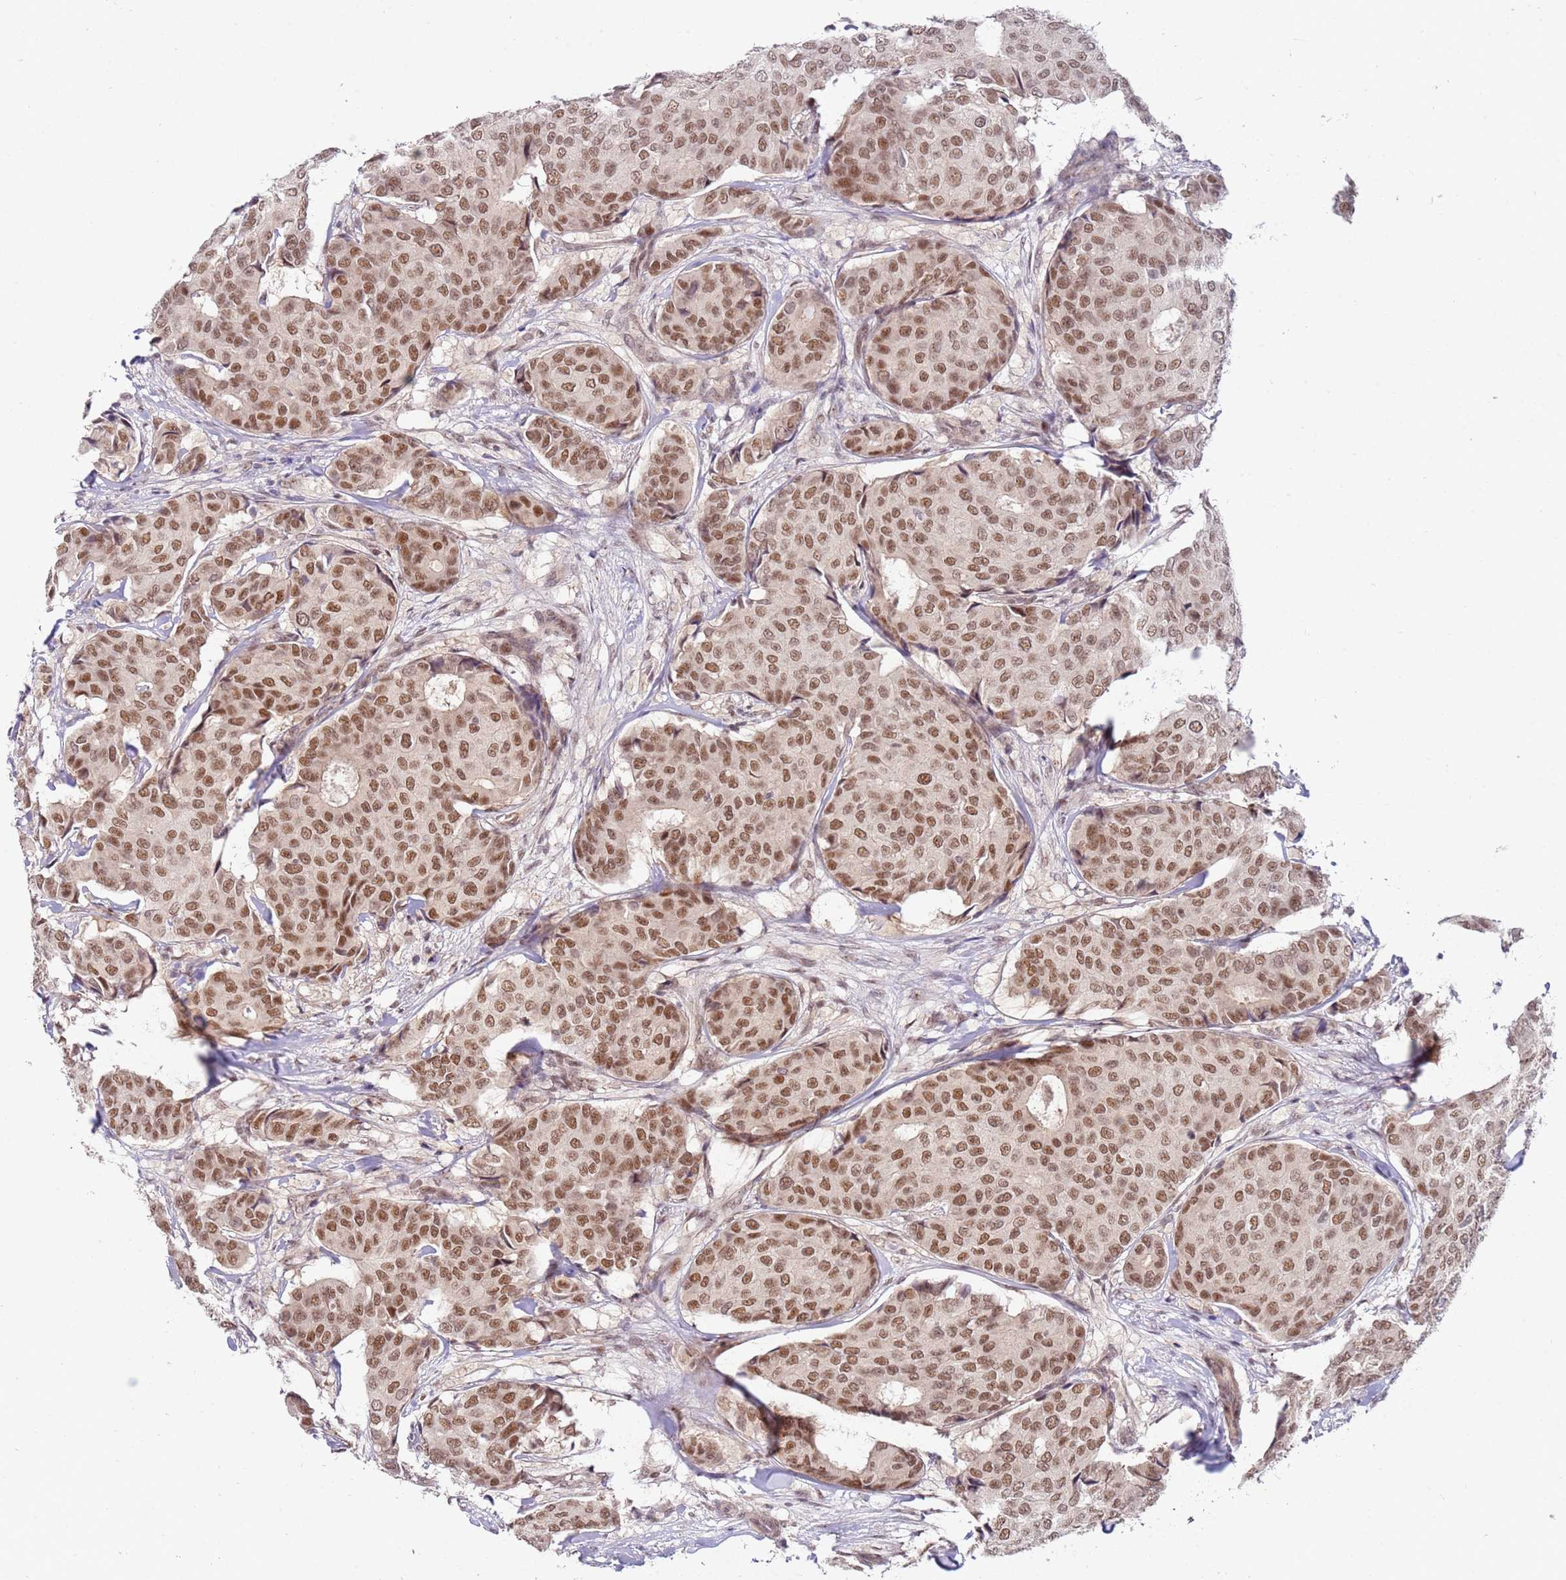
{"staining": {"intensity": "moderate", "quantity": ">75%", "location": "nuclear"}, "tissue": "breast cancer", "cell_type": "Tumor cells", "image_type": "cancer", "snomed": [{"axis": "morphology", "description": "Duct carcinoma"}, {"axis": "topography", "description": "Breast"}], "caption": "Moderate nuclear expression for a protein is appreciated in approximately >75% of tumor cells of breast cancer using immunohistochemistry (IHC).", "gene": "LGALSL", "patient": {"sex": "female", "age": 75}}